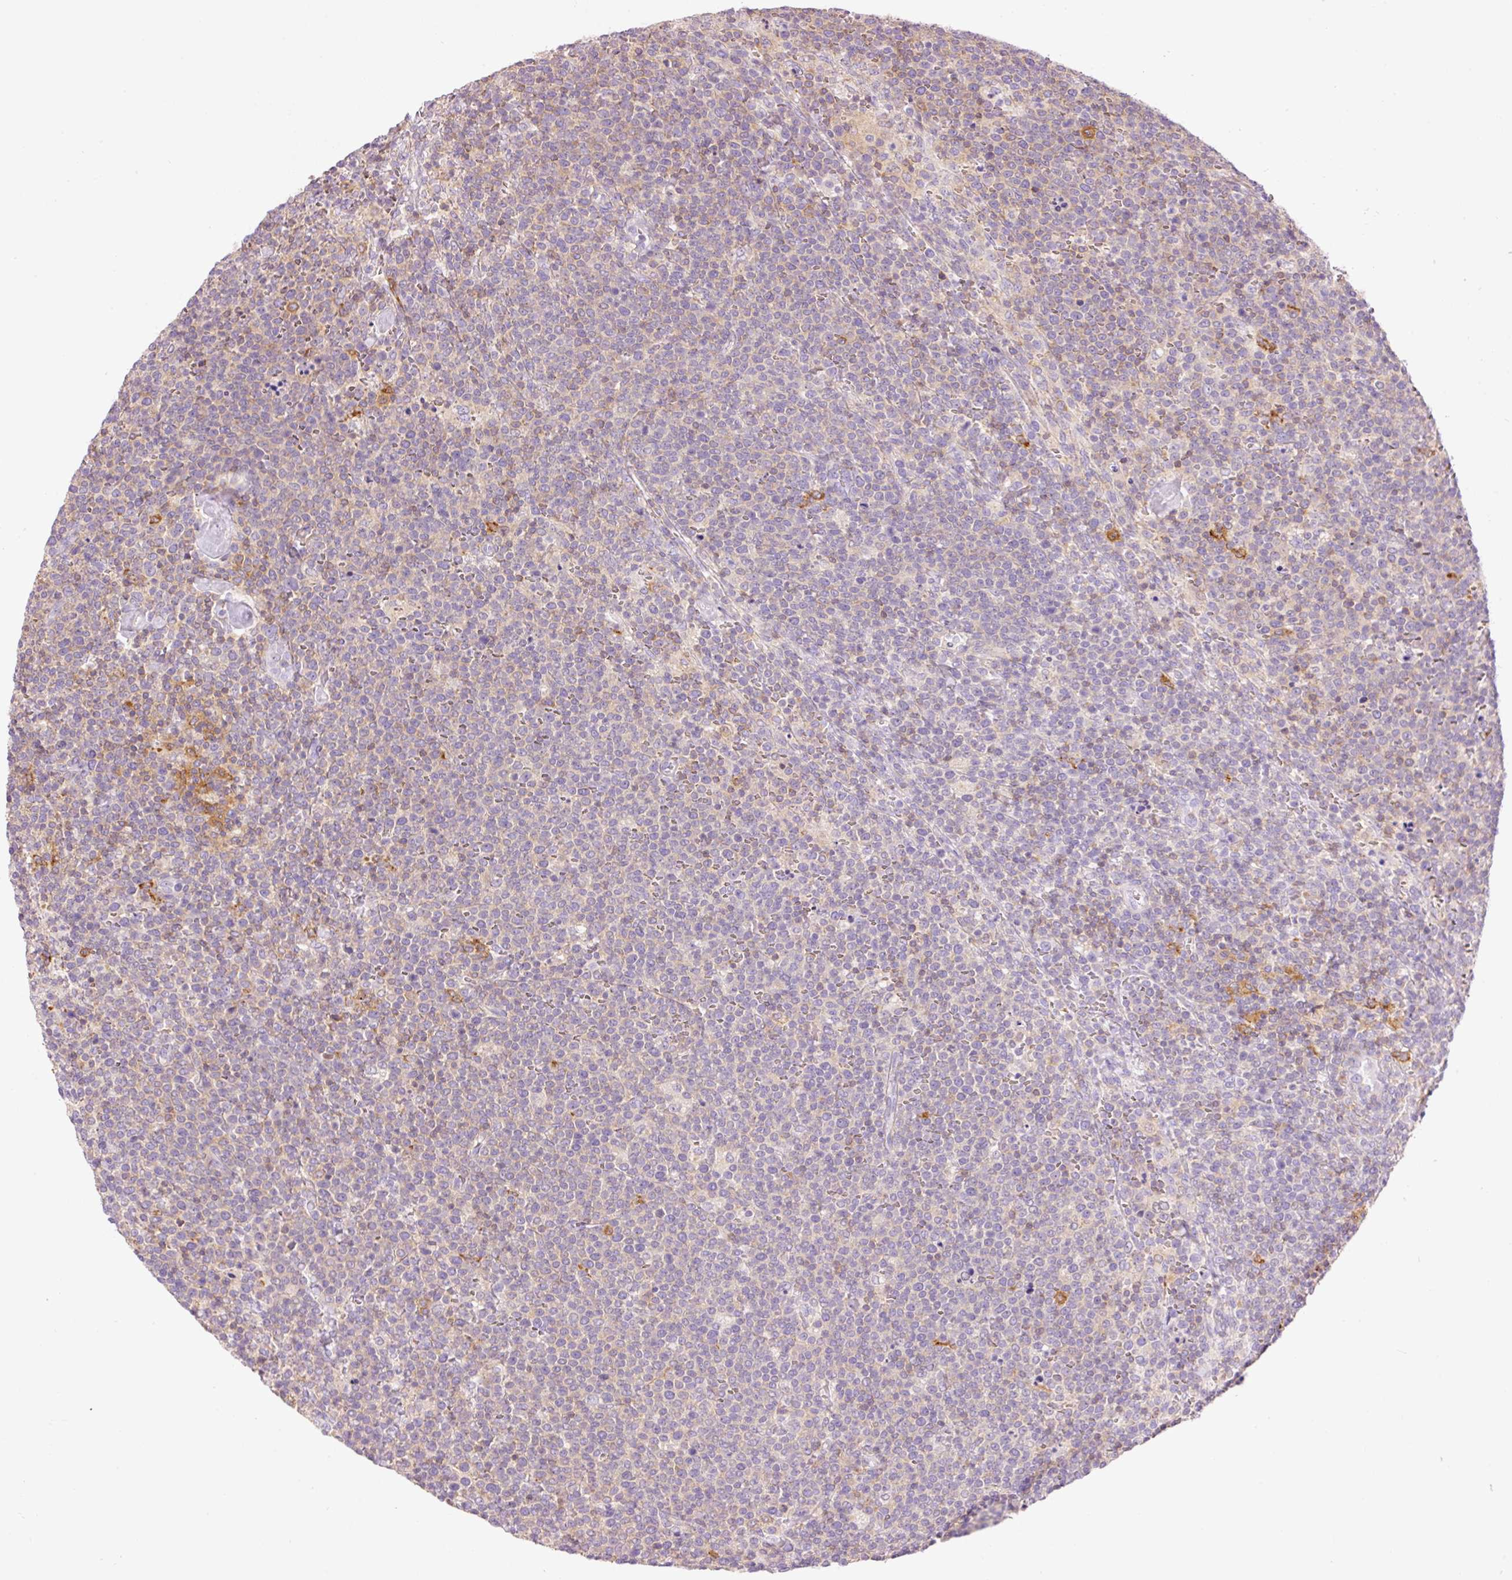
{"staining": {"intensity": "weak", "quantity": "<25%", "location": "cytoplasmic/membranous"}, "tissue": "lymphoma", "cell_type": "Tumor cells", "image_type": "cancer", "snomed": [{"axis": "morphology", "description": "Malignant lymphoma, non-Hodgkin's type, High grade"}, {"axis": "topography", "description": "Lymph node"}], "caption": "High-grade malignant lymphoma, non-Hodgkin's type was stained to show a protein in brown. There is no significant positivity in tumor cells. (Stains: DAB IHC with hematoxylin counter stain, Microscopy: brightfield microscopy at high magnification).", "gene": "DOK6", "patient": {"sex": "male", "age": 61}}